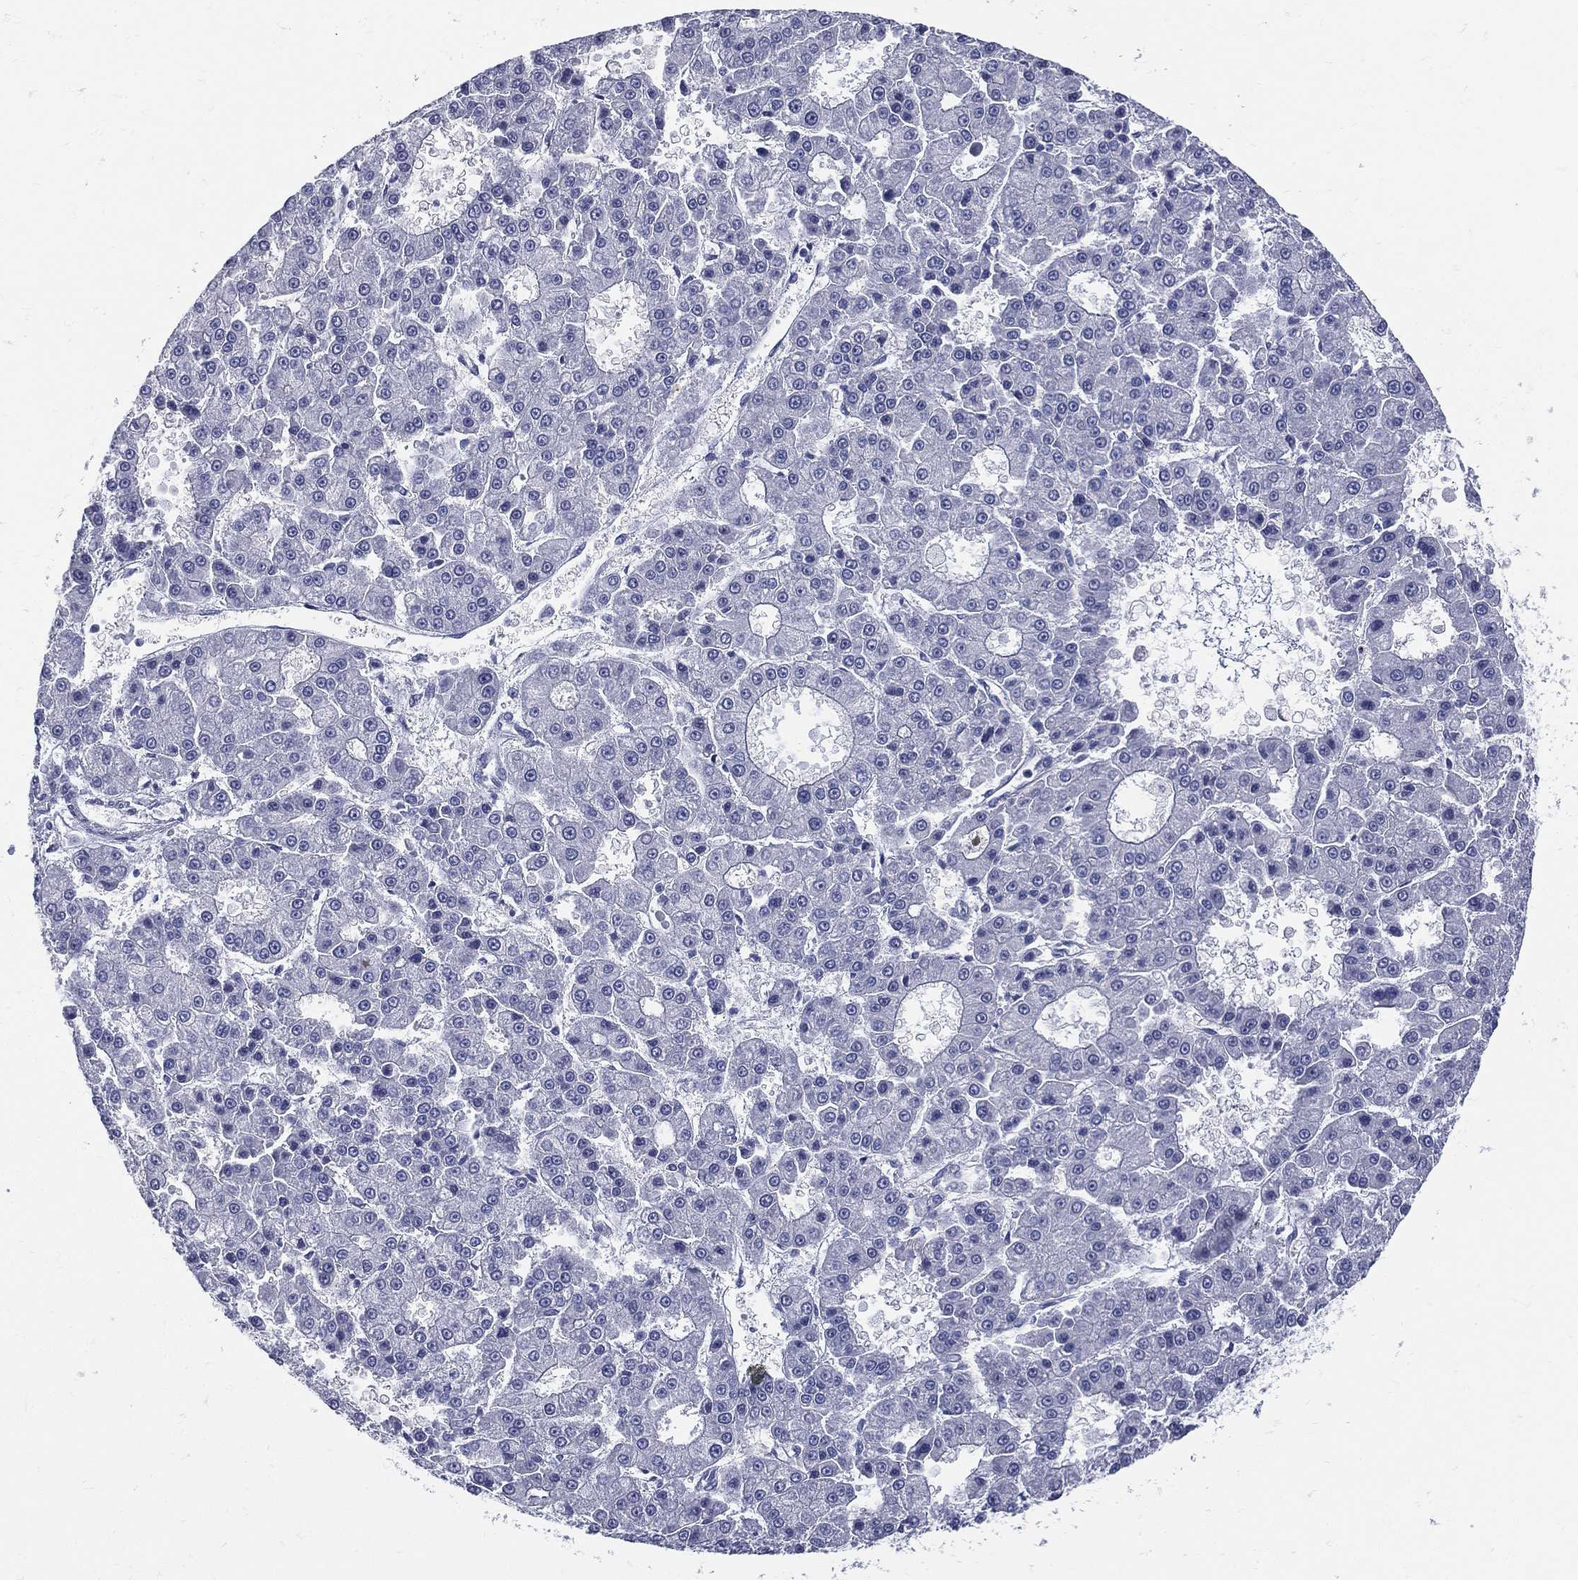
{"staining": {"intensity": "negative", "quantity": "none", "location": "none"}, "tissue": "liver cancer", "cell_type": "Tumor cells", "image_type": "cancer", "snomed": [{"axis": "morphology", "description": "Carcinoma, Hepatocellular, NOS"}, {"axis": "topography", "description": "Liver"}], "caption": "Image shows no significant protein staining in tumor cells of liver cancer (hepatocellular carcinoma). Brightfield microscopy of immunohistochemistry (IHC) stained with DAB (3,3'-diaminobenzidine) (brown) and hematoxylin (blue), captured at high magnification.", "gene": "ETNPPL", "patient": {"sex": "male", "age": 70}}